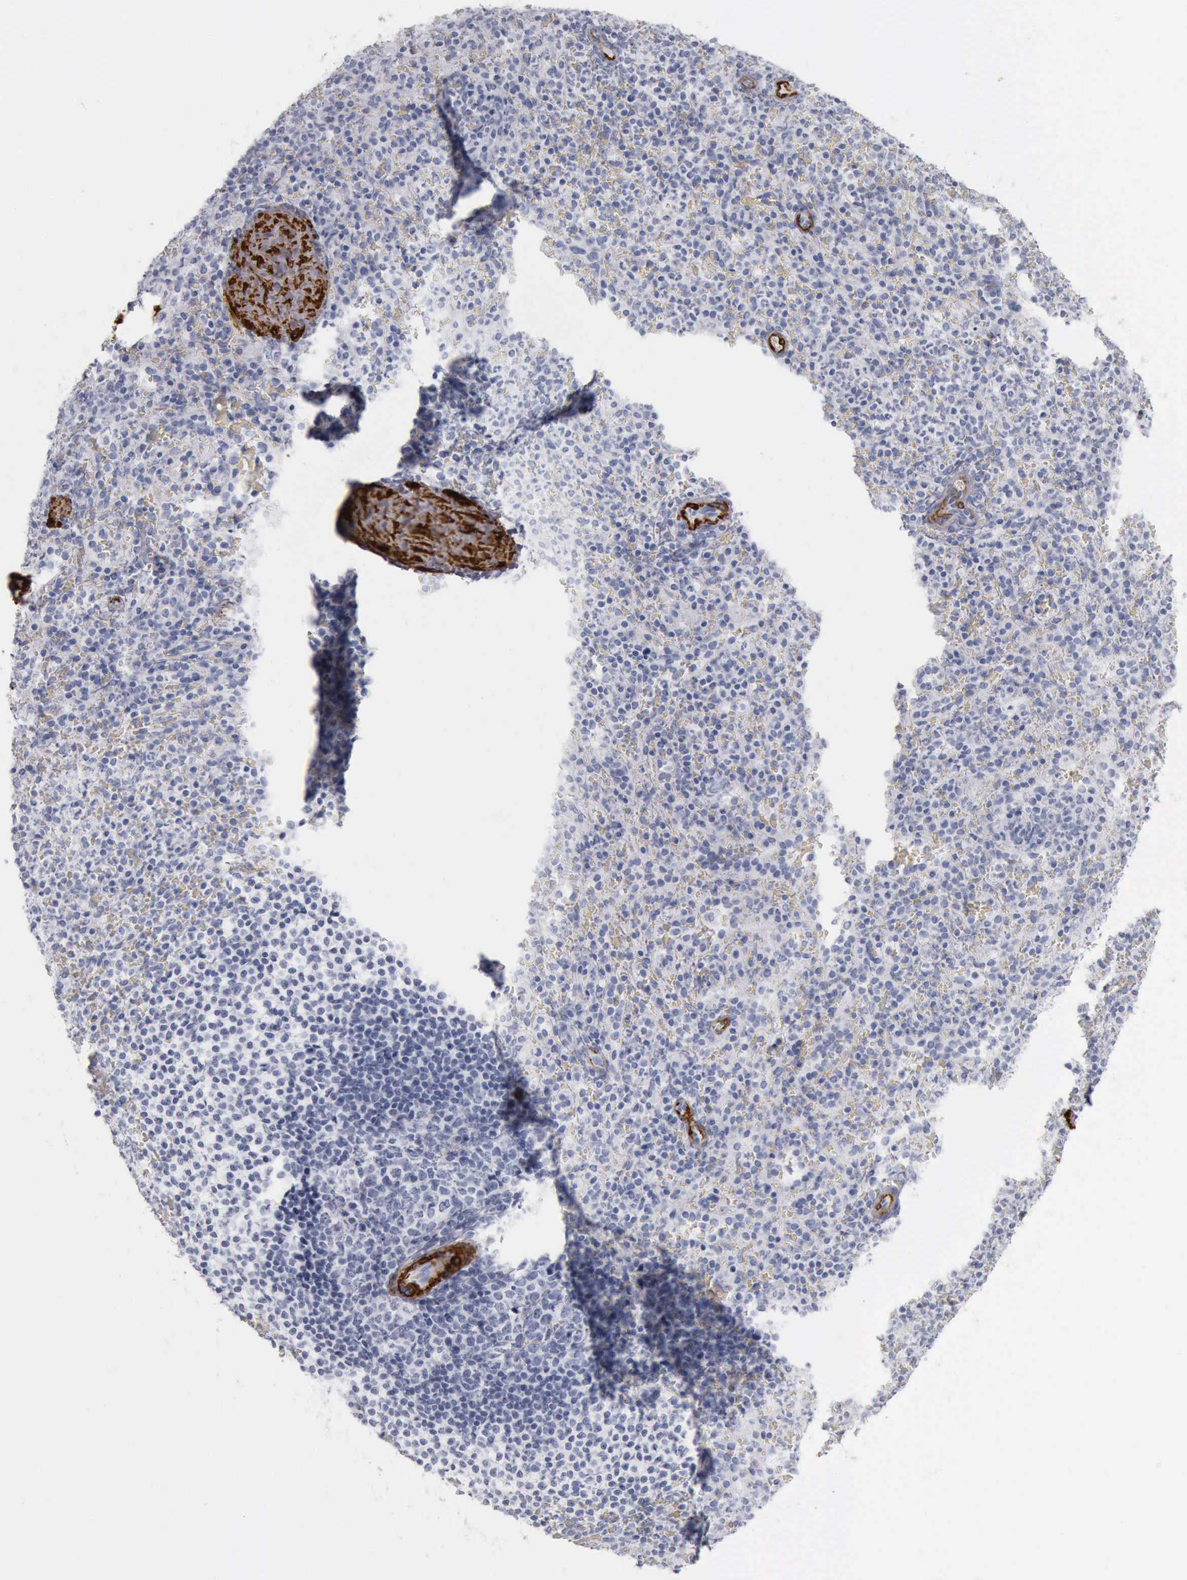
{"staining": {"intensity": "negative", "quantity": "none", "location": "none"}, "tissue": "spleen", "cell_type": "Cells in red pulp", "image_type": "normal", "snomed": [{"axis": "morphology", "description": "Normal tissue, NOS"}, {"axis": "topography", "description": "Spleen"}], "caption": "Cells in red pulp are negative for protein expression in unremarkable human spleen. Brightfield microscopy of IHC stained with DAB (3,3'-diaminobenzidine) (brown) and hematoxylin (blue), captured at high magnification.", "gene": "CALD1", "patient": {"sex": "female", "age": 21}}